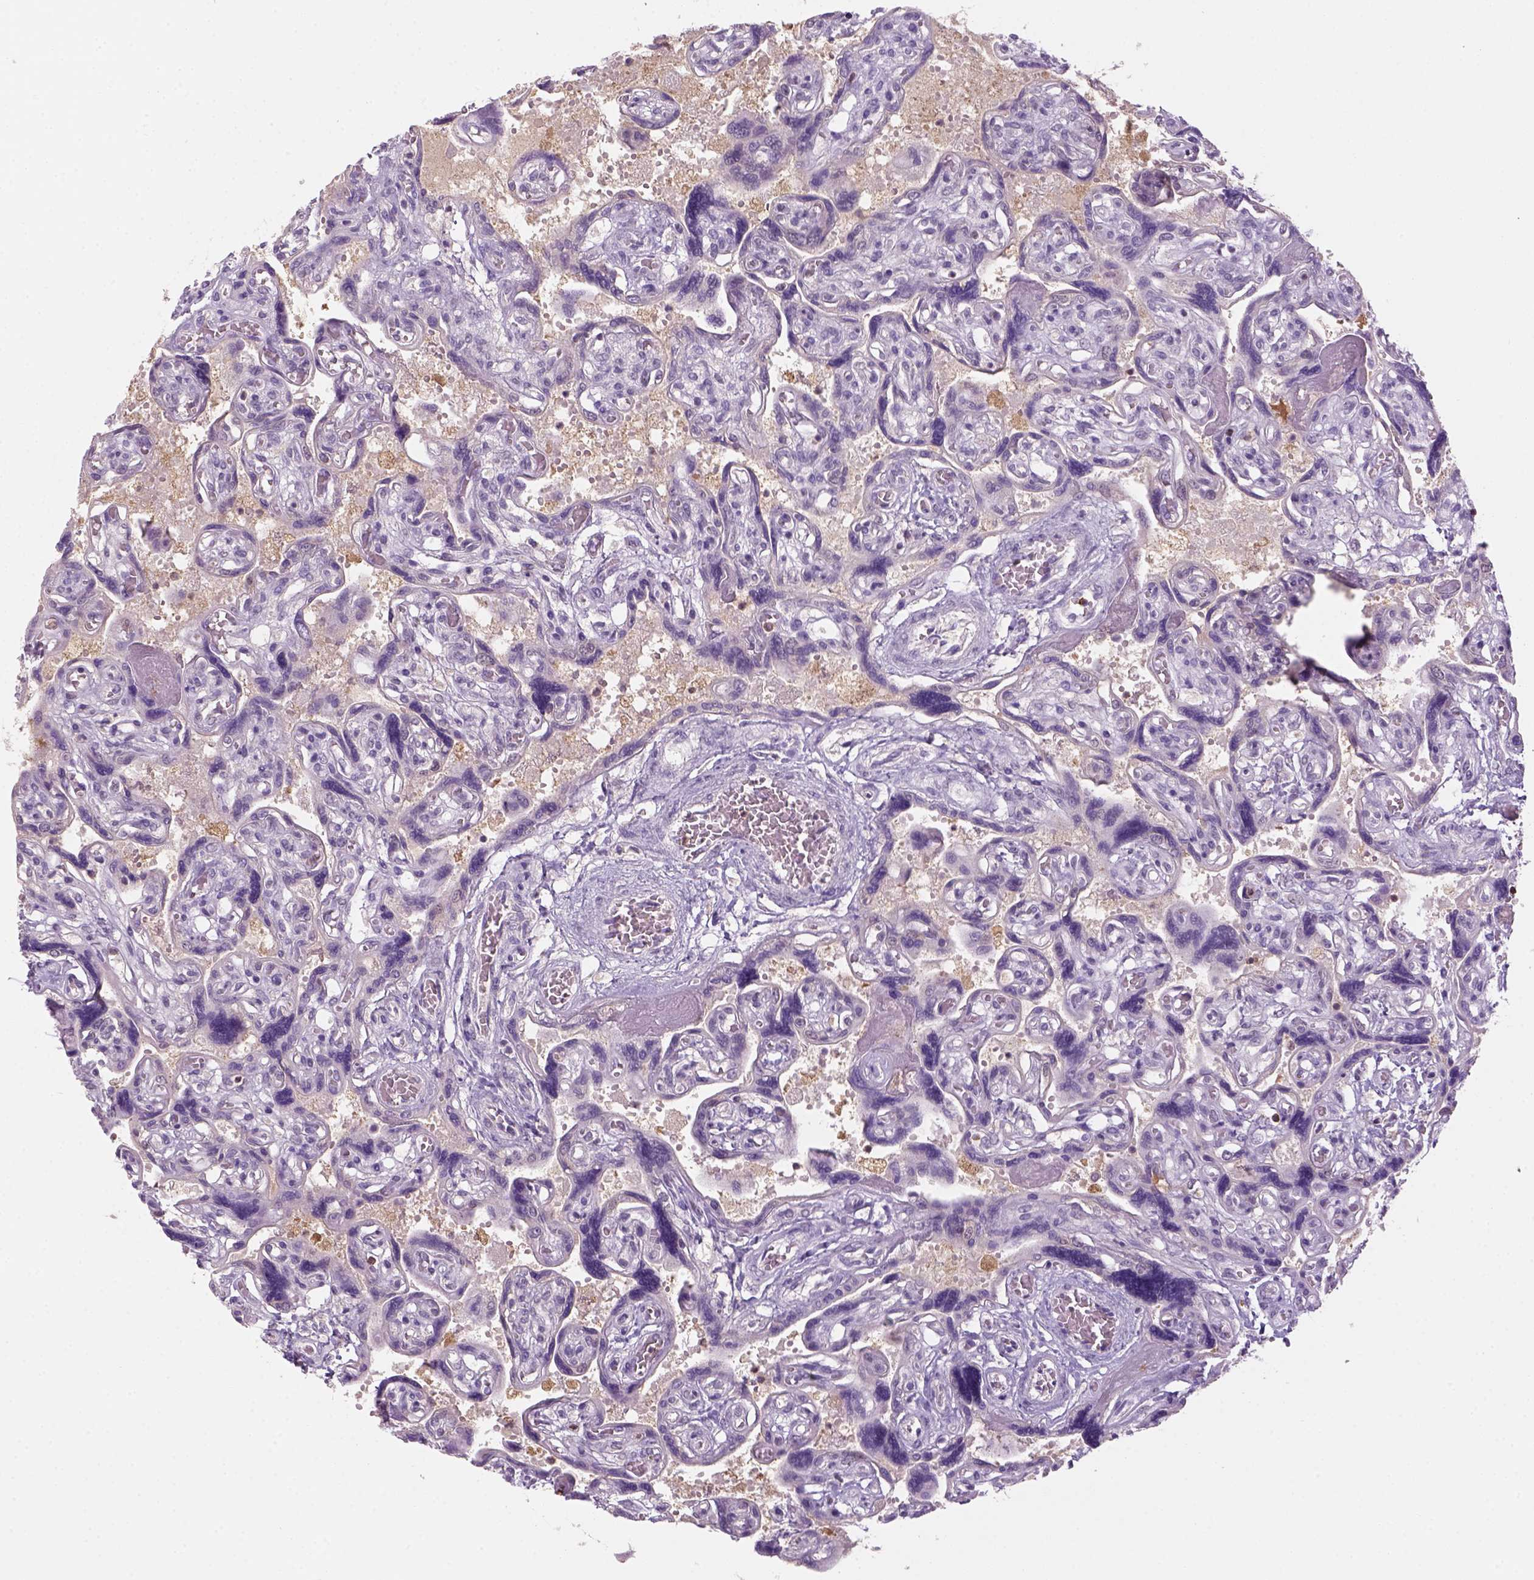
{"staining": {"intensity": "negative", "quantity": "none", "location": "none"}, "tissue": "placenta", "cell_type": "Decidual cells", "image_type": "normal", "snomed": [{"axis": "morphology", "description": "Normal tissue, NOS"}, {"axis": "topography", "description": "Placenta"}], "caption": "Decidual cells show no significant protein staining in normal placenta. (DAB (3,3'-diaminobenzidine) immunohistochemistry (IHC) visualized using brightfield microscopy, high magnification).", "gene": "GOT1", "patient": {"sex": "female", "age": 32}}